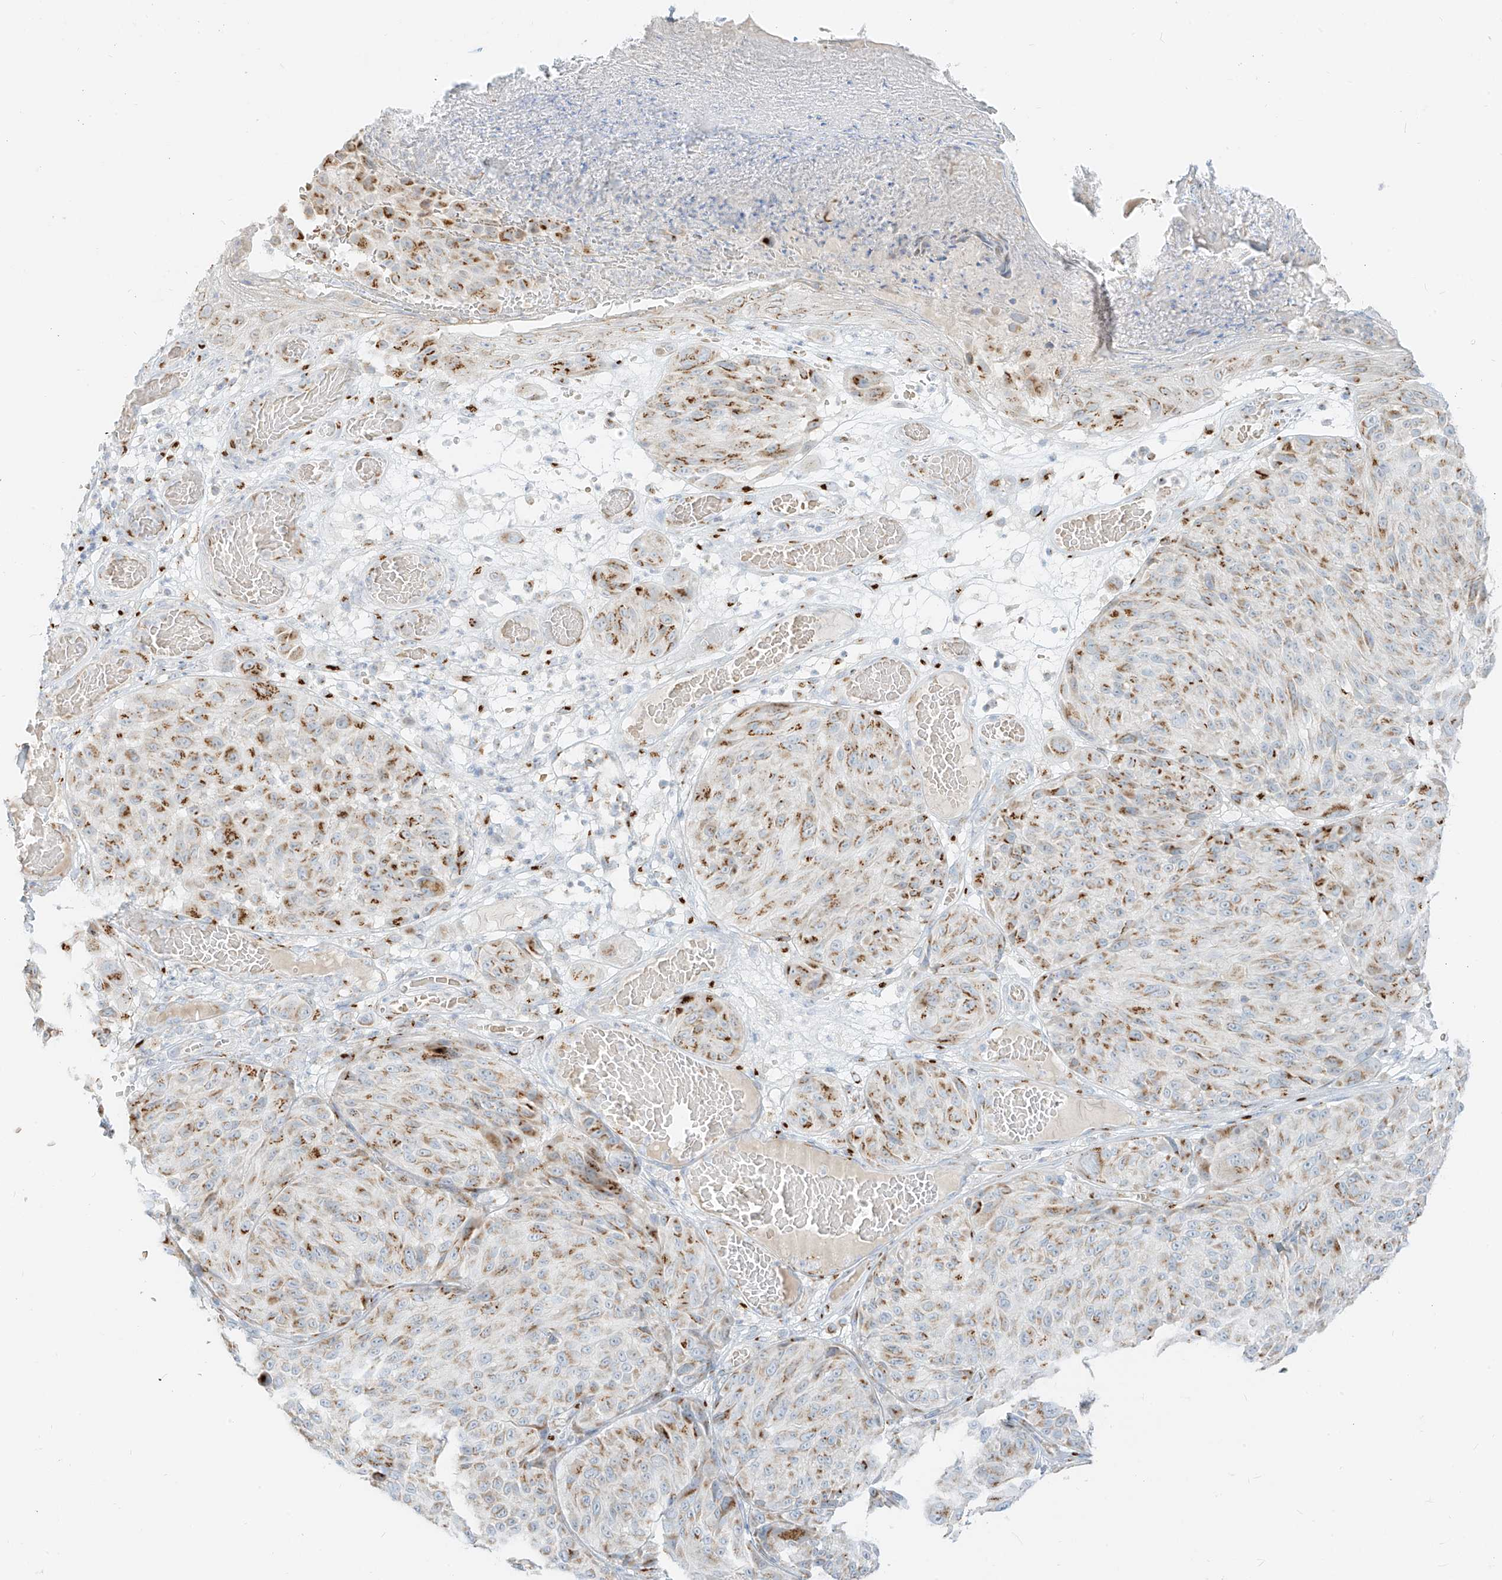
{"staining": {"intensity": "weak", "quantity": ">75%", "location": "cytoplasmic/membranous"}, "tissue": "melanoma", "cell_type": "Tumor cells", "image_type": "cancer", "snomed": [{"axis": "morphology", "description": "Malignant melanoma, NOS"}, {"axis": "topography", "description": "Skin"}], "caption": "Immunohistochemical staining of melanoma shows low levels of weak cytoplasmic/membranous protein staining in about >75% of tumor cells.", "gene": "TMEM87B", "patient": {"sex": "male", "age": 83}}